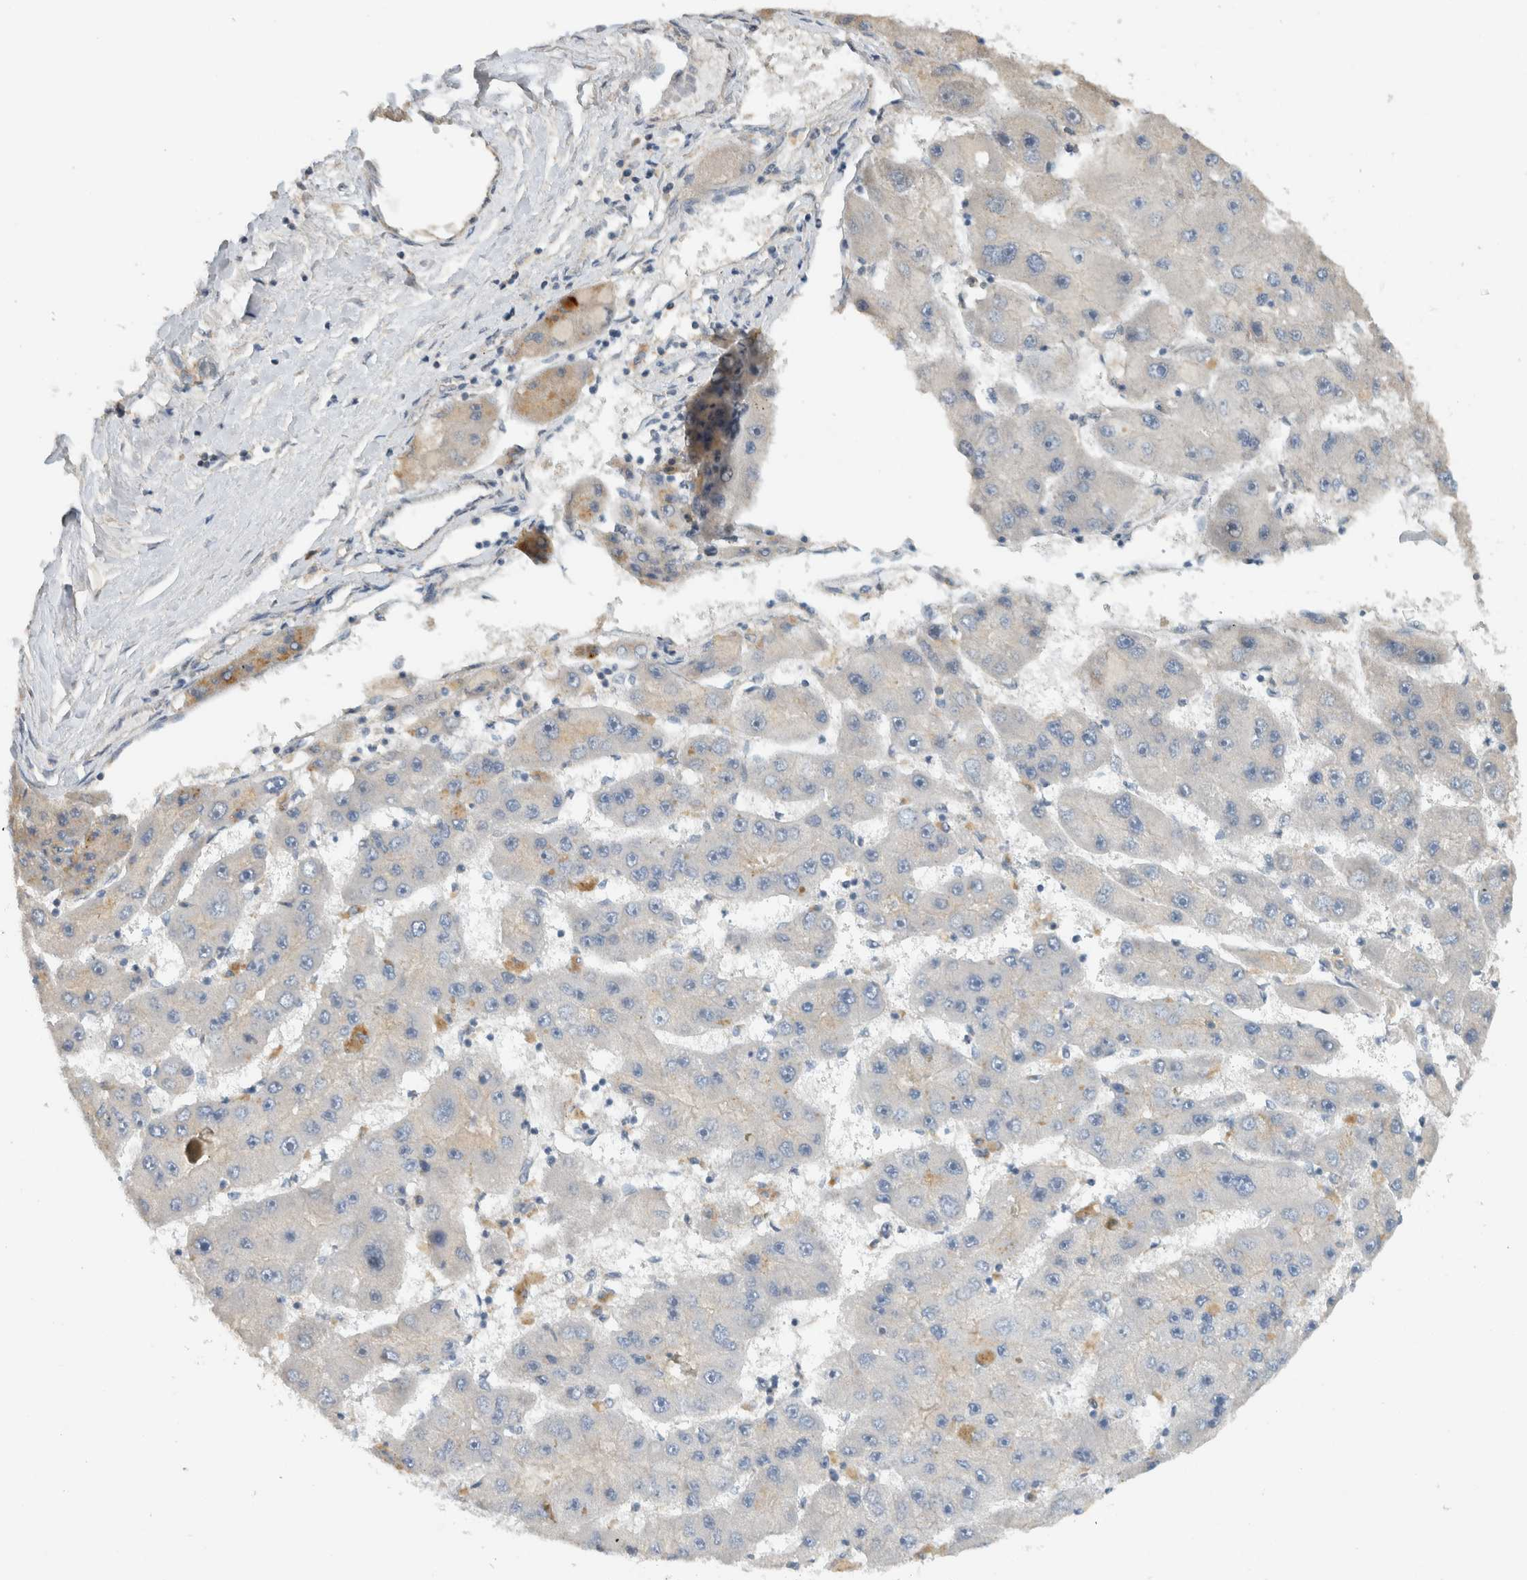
{"staining": {"intensity": "negative", "quantity": "none", "location": "none"}, "tissue": "liver cancer", "cell_type": "Tumor cells", "image_type": "cancer", "snomed": [{"axis": "morphology", "description": "Carcinoma, Hepatocellular, NOS"}, {"axis": "topography", "description": "Liver"}], "caption": "Immunohistochemistry (IHC) micrograph of neoplastic tissue: human liver hepatocellular carcinoma stained with DAB (3,3'-diaminobenzidine) demonstrates no significant protein expression in tumor cells.", "gene": "ERCC6L2", "patient": {"sex": "female", "age": 61}}